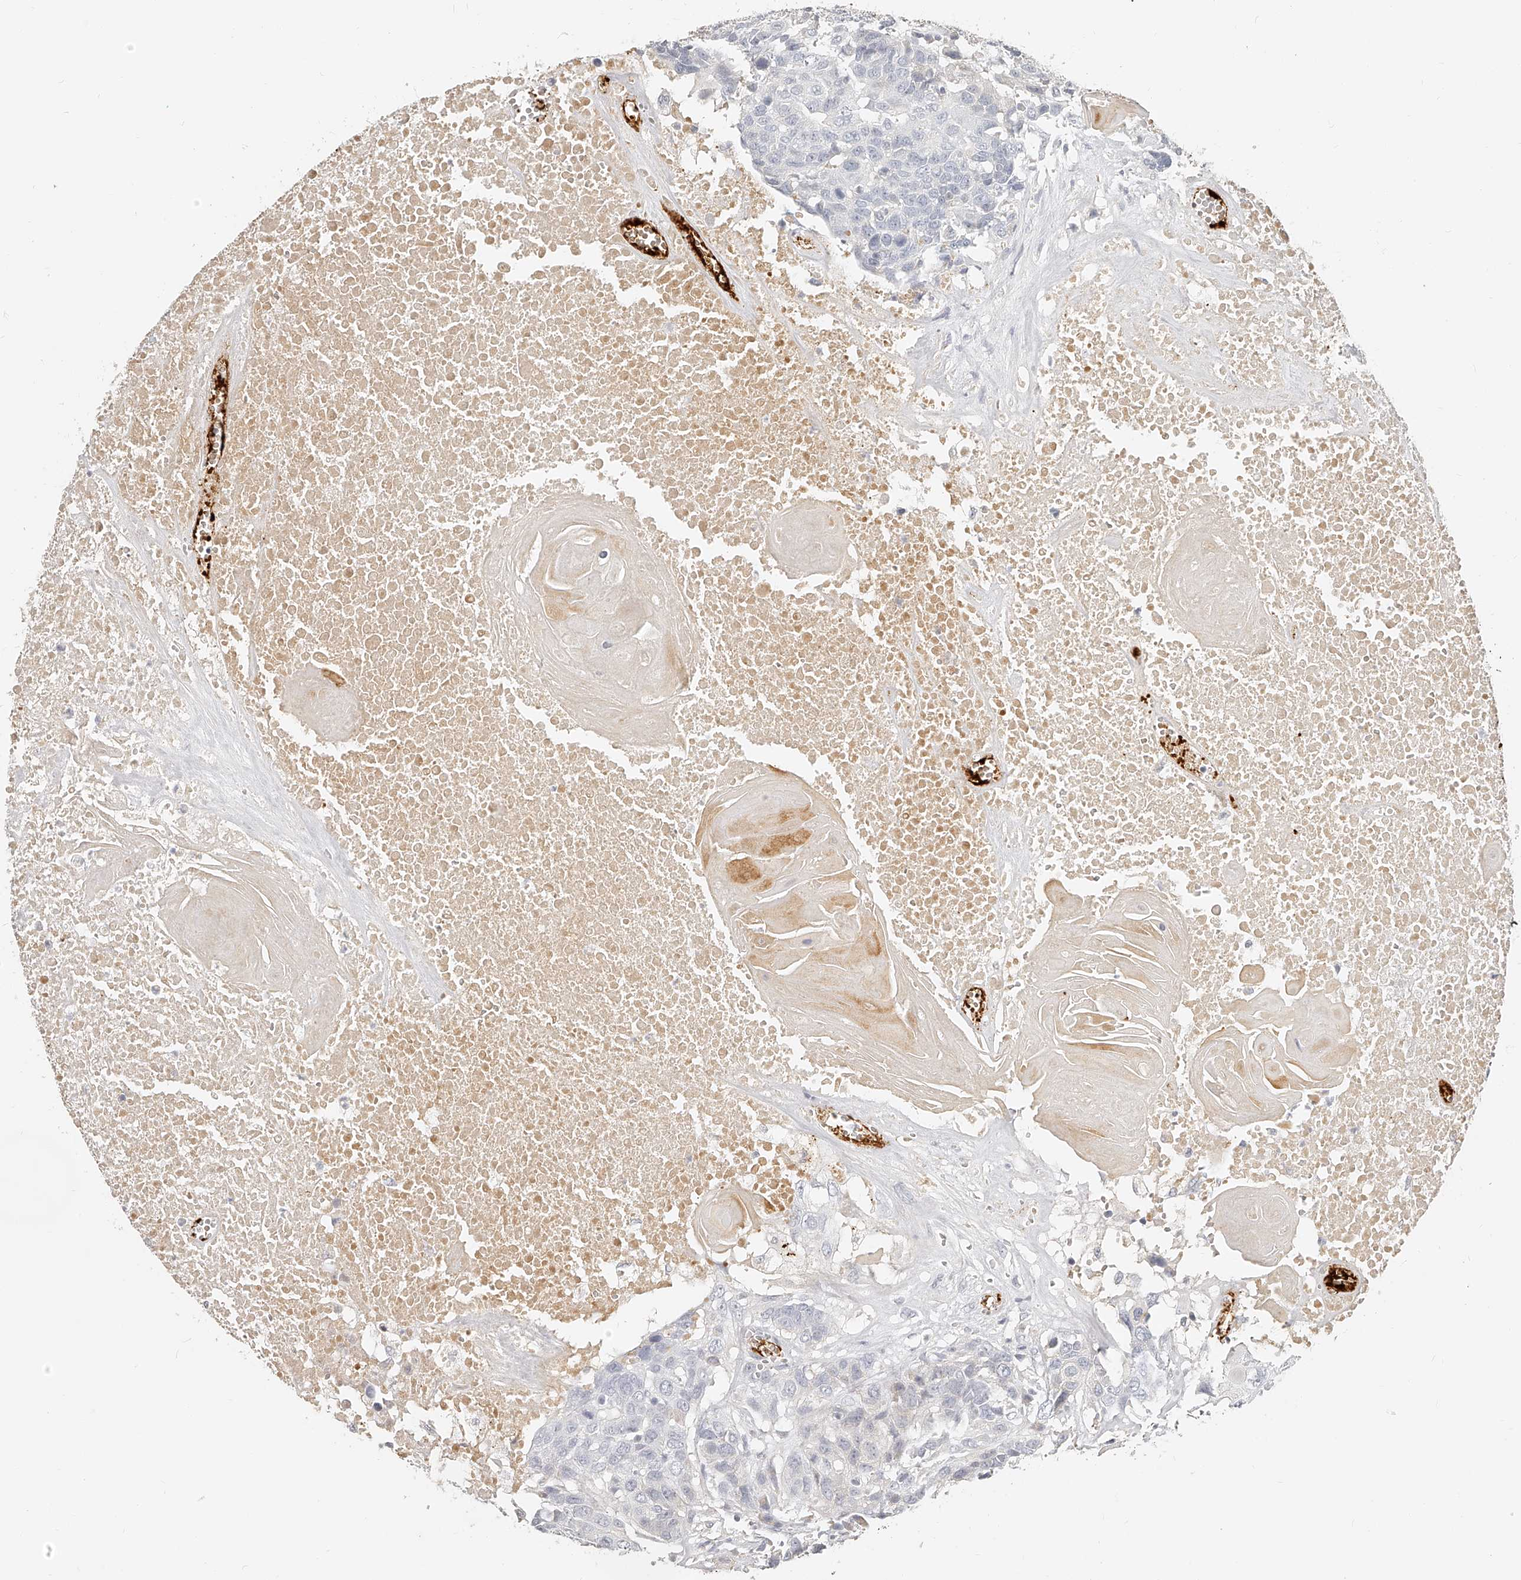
{"staining": {"intensity": "negative", "quantity": "none", "location": "none"}, "tissue": "head and neck cancer", "cell_type": "Tumor cells", "image_type": "cancer", "snomed": [{"axis": "morphology", "description": "Squamous cell carcinoma, NOS"}, {"axis": "topography", "description": "Head-Neck"}], "caption": "Tumor cells show no significant positivity in squamous cell carcinoma (head and neck).", "gene": "ITGB3", "patient": {"sex": "male", "age": 66}}